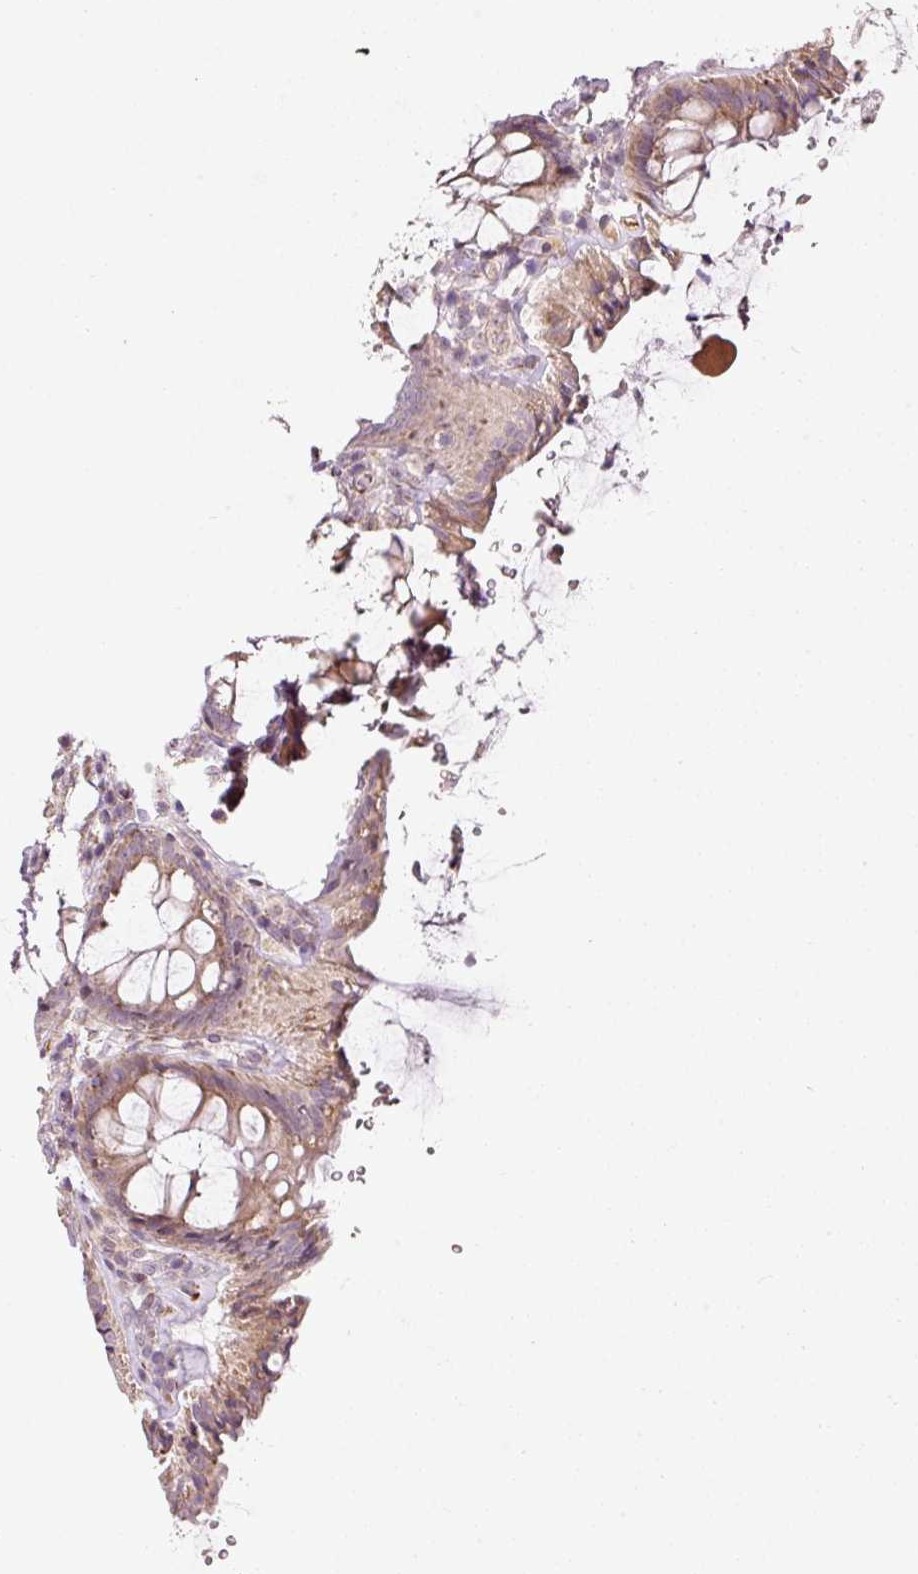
{"staining": {"intensity": "weak", "quantity": "25%-75%", "location": "cytoplasmic/membranous"}, "tissue": "colon", "cell_type": "Endothelial cells", "image_type": "normal", "snomed": [{"axis": "morphology", "description": "Normal tissue, NOS"}, {"axis": "topography", "description": "Colon"}], "caption": "A micrograph of colon stained for a protein shows weak cytoplasmic/membranous brown staining in endothelial cells. The staining was performed using DAB (3,3'-diaminobenzidine), with brown indicating positive protein expression. Nuclei are stained blue with hematoxylin.", "gene": "ZNF460", "patient": {"sex": "male", "age": 84}}